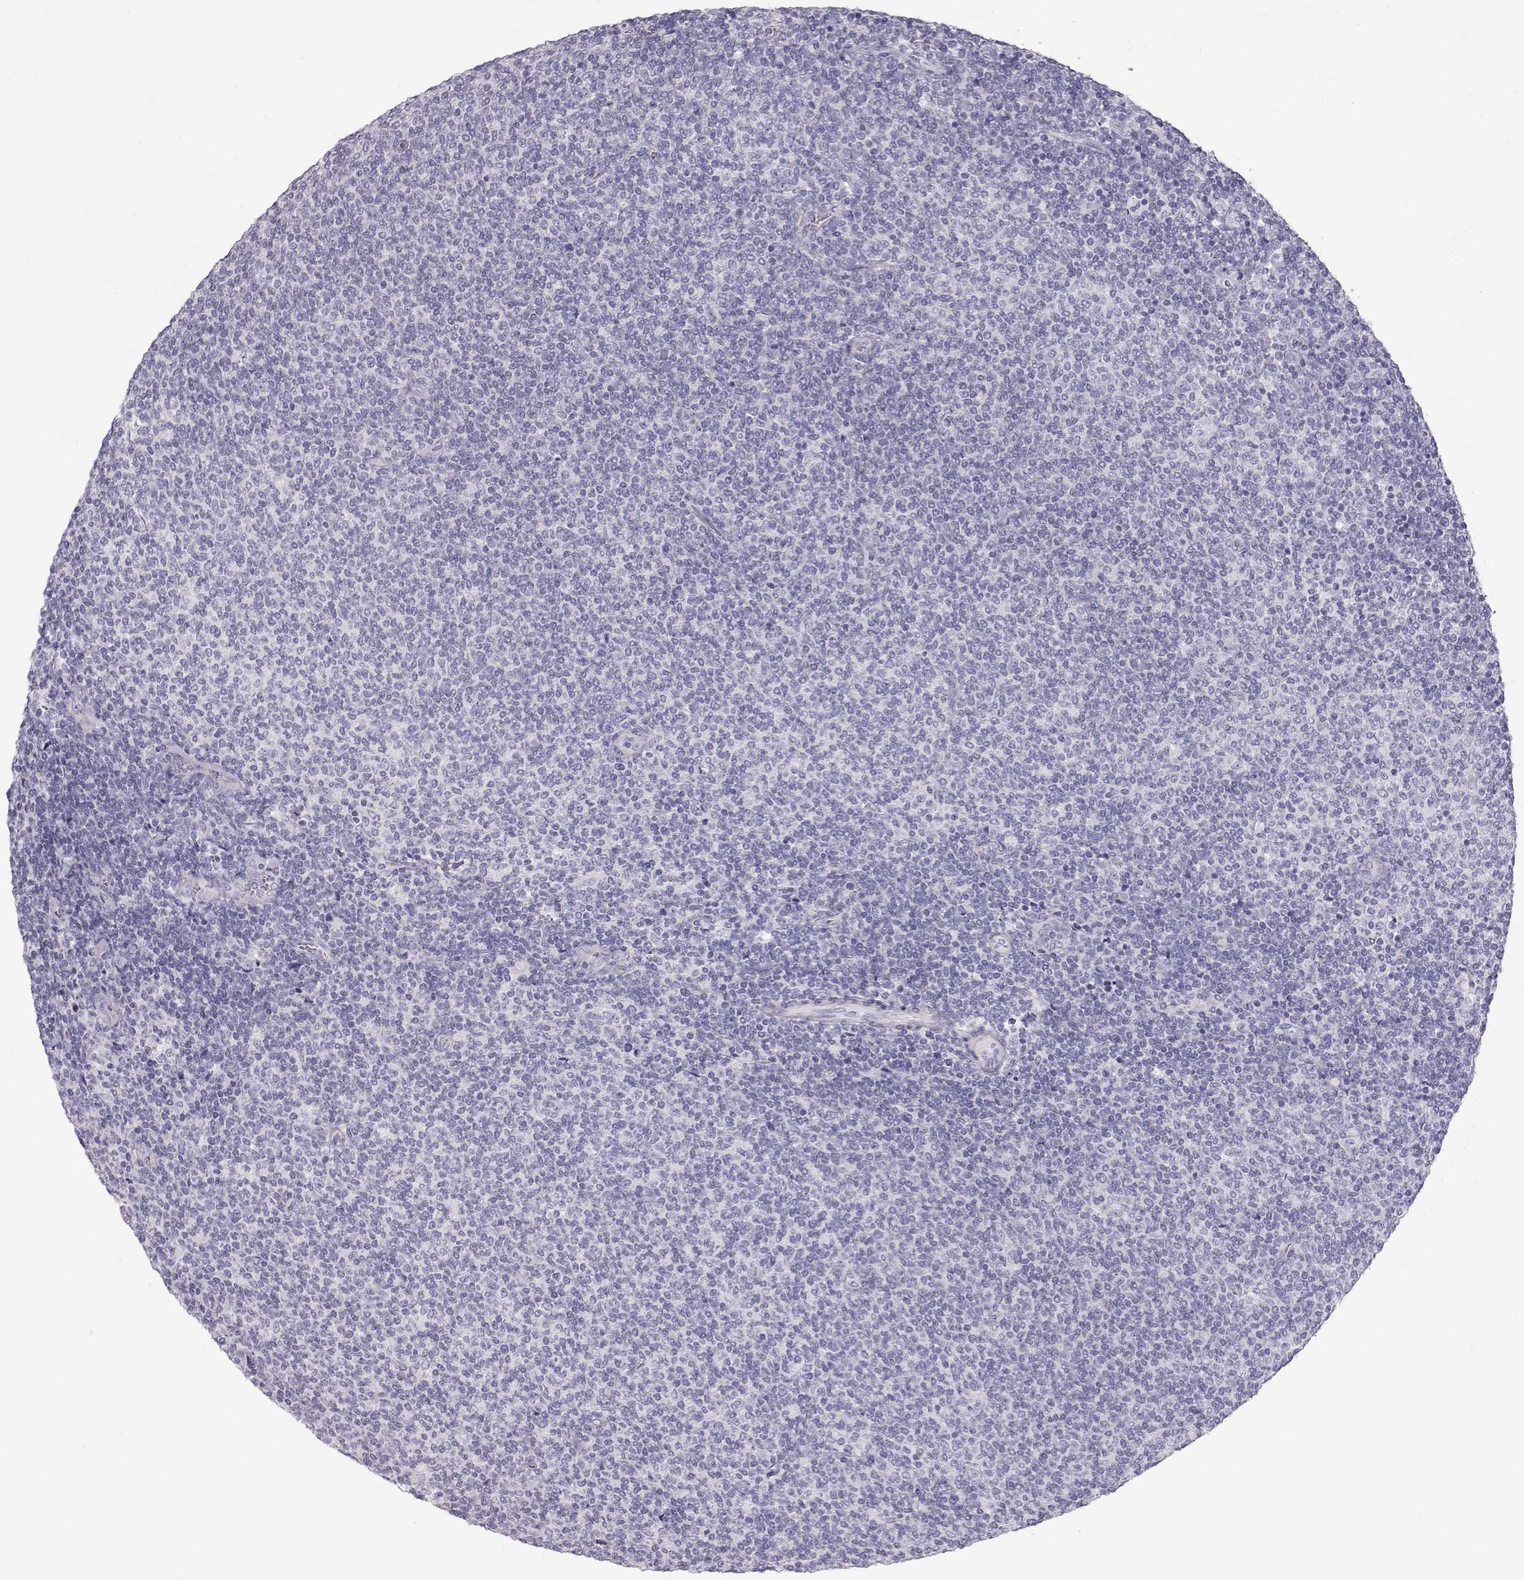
{"staining": {"intensity": "negative", "quantity": "none", "location": "none"}, "tissue": "lymphoma", "cell_type": "Tumor cells", "image_type": "cancer", "snomed": [{"axis": "morphology", "description": "Malignant lymphoma, non-Hodgkin's type, Low grade"}, {"axis": "topography", "description": "Lymph node"}], "caption": "IHC histopathology image of malignant lymphoma, non-Hodgkin's type (low-grade) stained for a protein (brown), which shows no positivity in tumor cells.", "gene": "SLITRK3", "patient": {"sex": "male", "age": 52}}